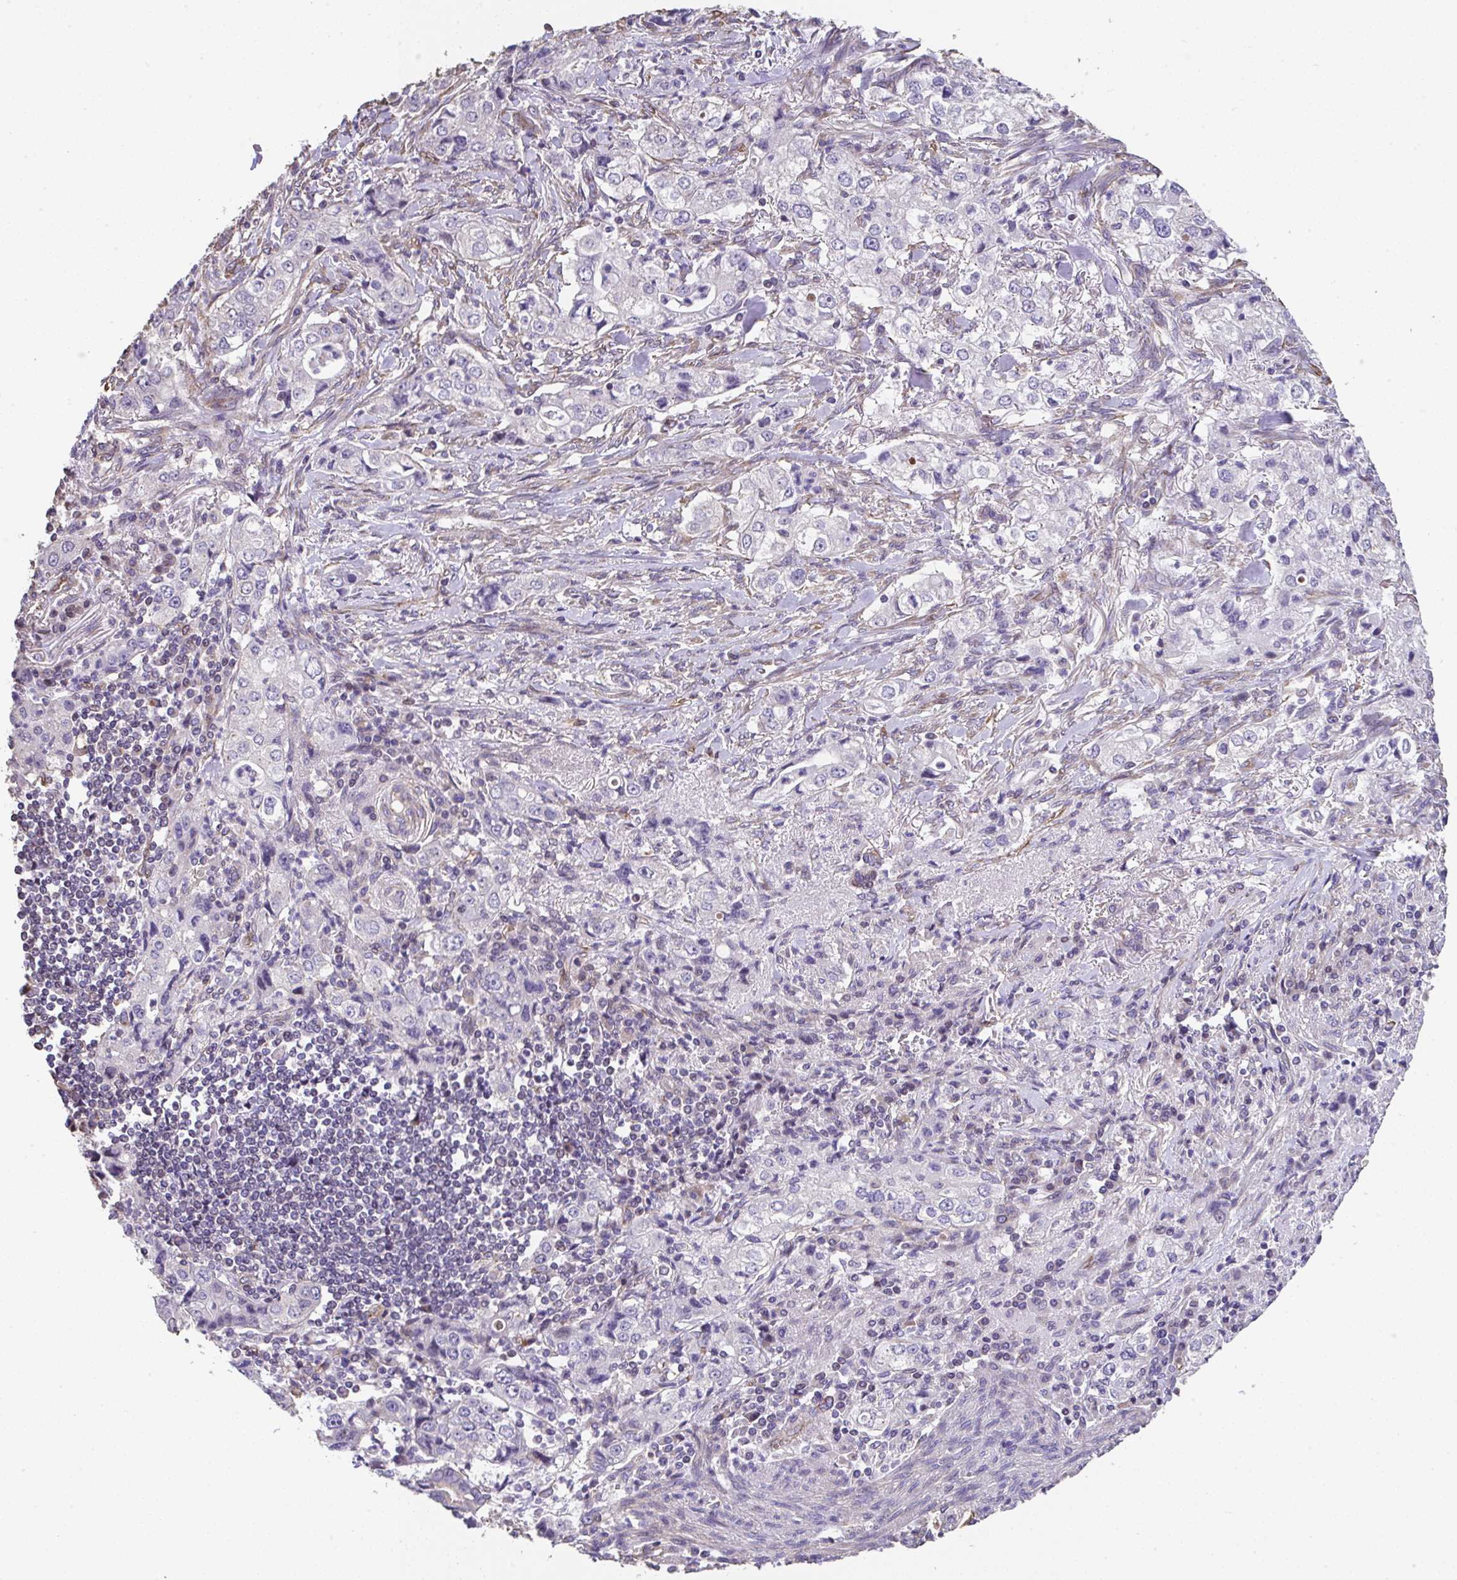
{"staining": {"intensity": "negative", "quantity": "none", "location": "none"}, "tissue": "stomach cancer", "cell_type": "Tumor cells", "image_type": "cancer", "snomed": [{"axis": "morphology", "description": "Adenocarcinoma, NOS"}, {"axis": "topography", "description": "Stomach, upper"}], "caption": "This is an IHC photomicrograph of human adenocarcinoma (stomach). There is no positivity in tumor cells.", "gene": "RUNDC3B", "patient": {"sex": "male", "age": 75}}